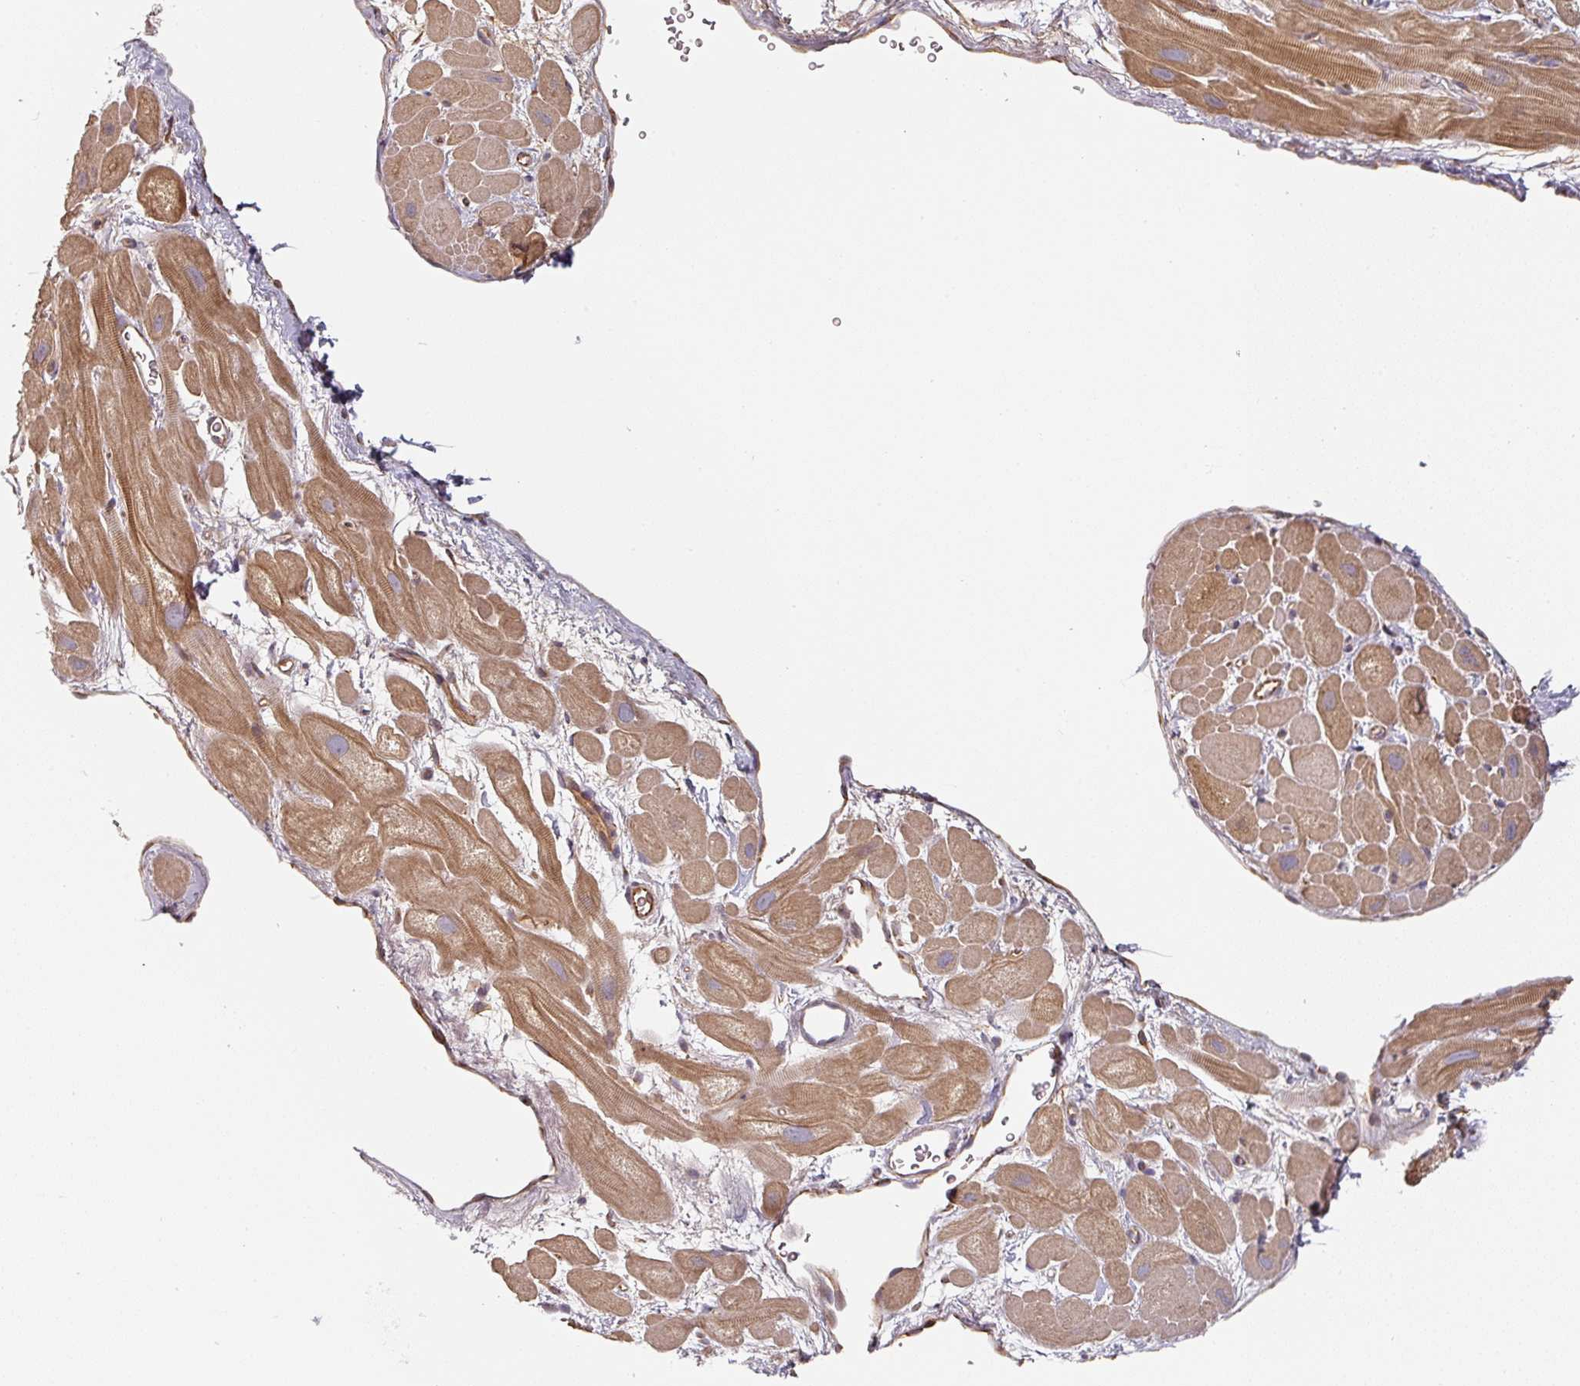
{"staining": {"intensity": "moderate", "quantity": ">75%", "location": "cytoplasmic/membranous"}, "tissue": "heart muscle", "cell_type": "Cardiomyocytes", "image_type": "normal", "snomed": [{"axis": "morphology", "description": "Normal tissue, NOS"}, {"axis": "topography", "description": "Heart"}], "caption": "Moderate cytoplasmic/membranous staining for a protein is appreciated in approximately >75% of cardiomyocytes of benign heart muscle using immunohistochemistry (IHC).", "gene": "CEP78", "patient": {"sex": "male", "age": 49}}